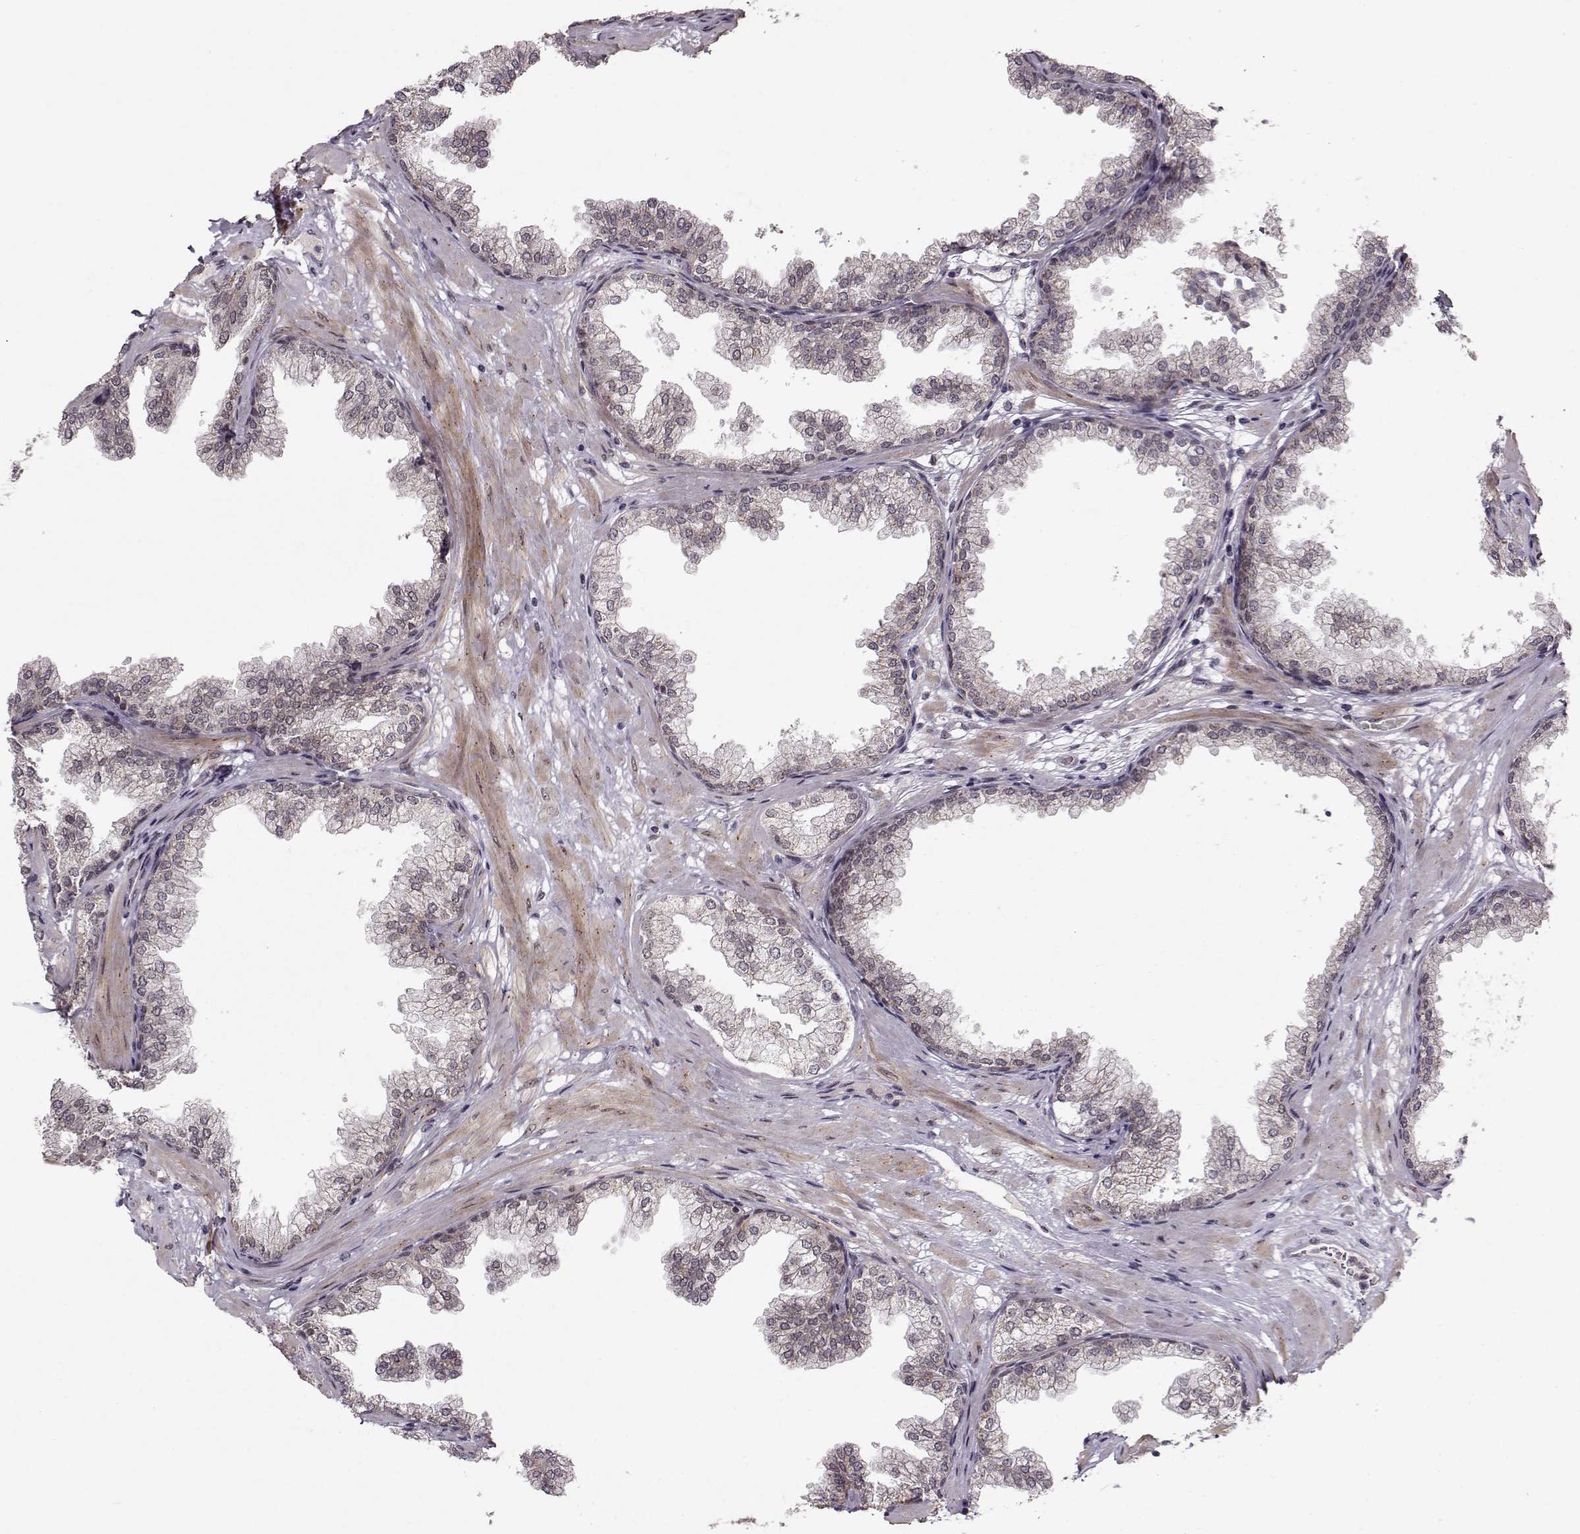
{"staining": {"intensity": "negative", "quantity": "none", "location": "none"}, "tissue": "prostate", "cell_type": "Glandular cells", "image_type": "normal", "snomed": [{"axis": "morphology", "description": "Normal tissue, NOS"}, {"axis": "topography", "description": "Prostate"}], "caption": "Prostate was stained to show a protein in brown. There is no significant staining in glandular cells. (Immunohistochemistry (ihc), brightfield microscopy, high magnification).", "gene": "RAI1", "patient": {"sex": "male", "age": 37}}